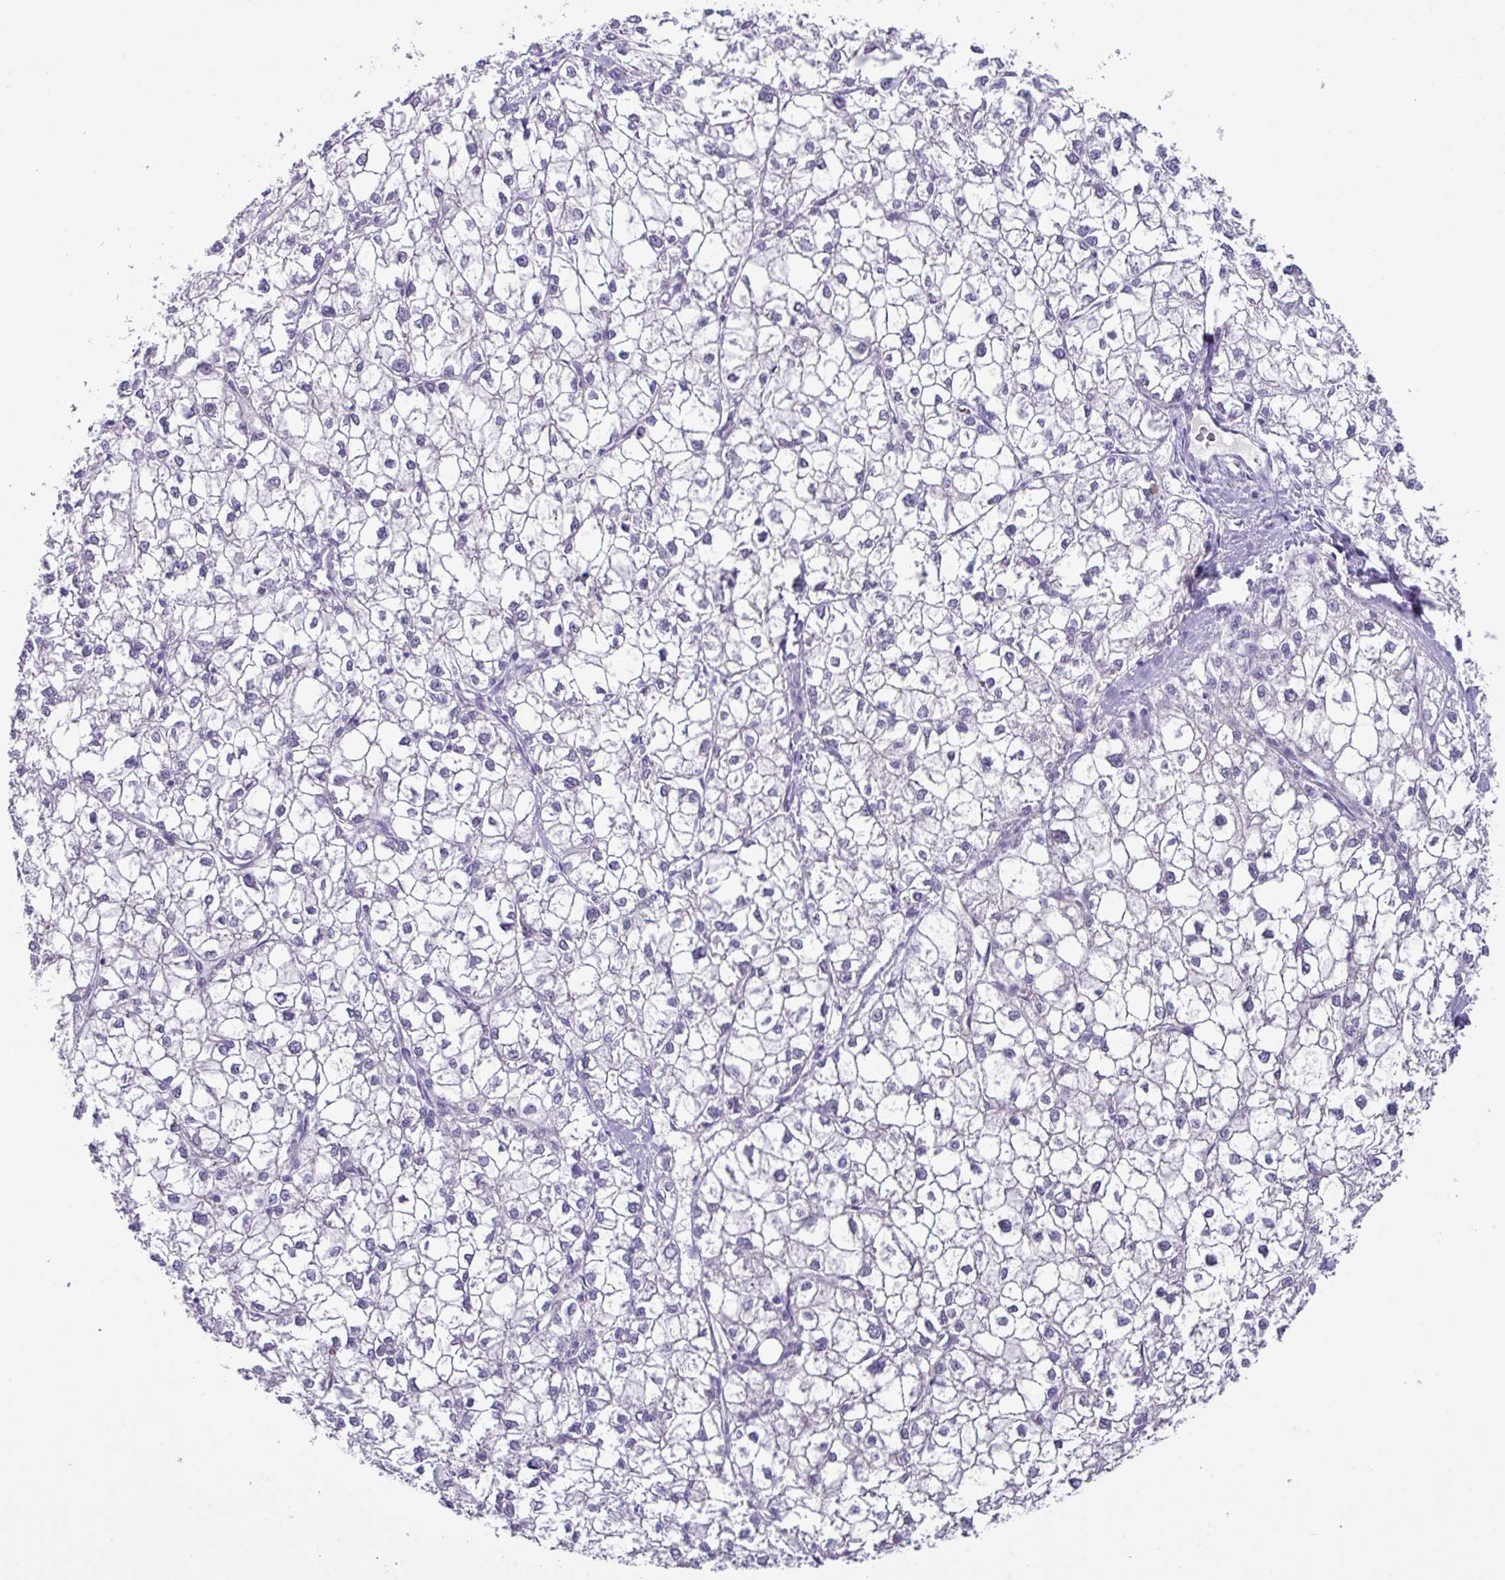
{"staining": {"intensity": "negative", "quantity": "none", "location": "none"}, "tissue": "liver cancer", "cell_type": "Tumor cells", "image_type": "cancer", "snomed": [{"axis": "morphology", "description": "Carcinoma, Hepatocellular, NOS"}, {"axis": "topography", "description": "Liver"}], "caption": "Immunohistochemistry micrograph of liver cancer (hepatocellular carcinoma) stained for a protein (brown), which reveals no staining in tumor cells.", "gene": "ZNF524", "patient": {"sex": "female", "age": 43}}